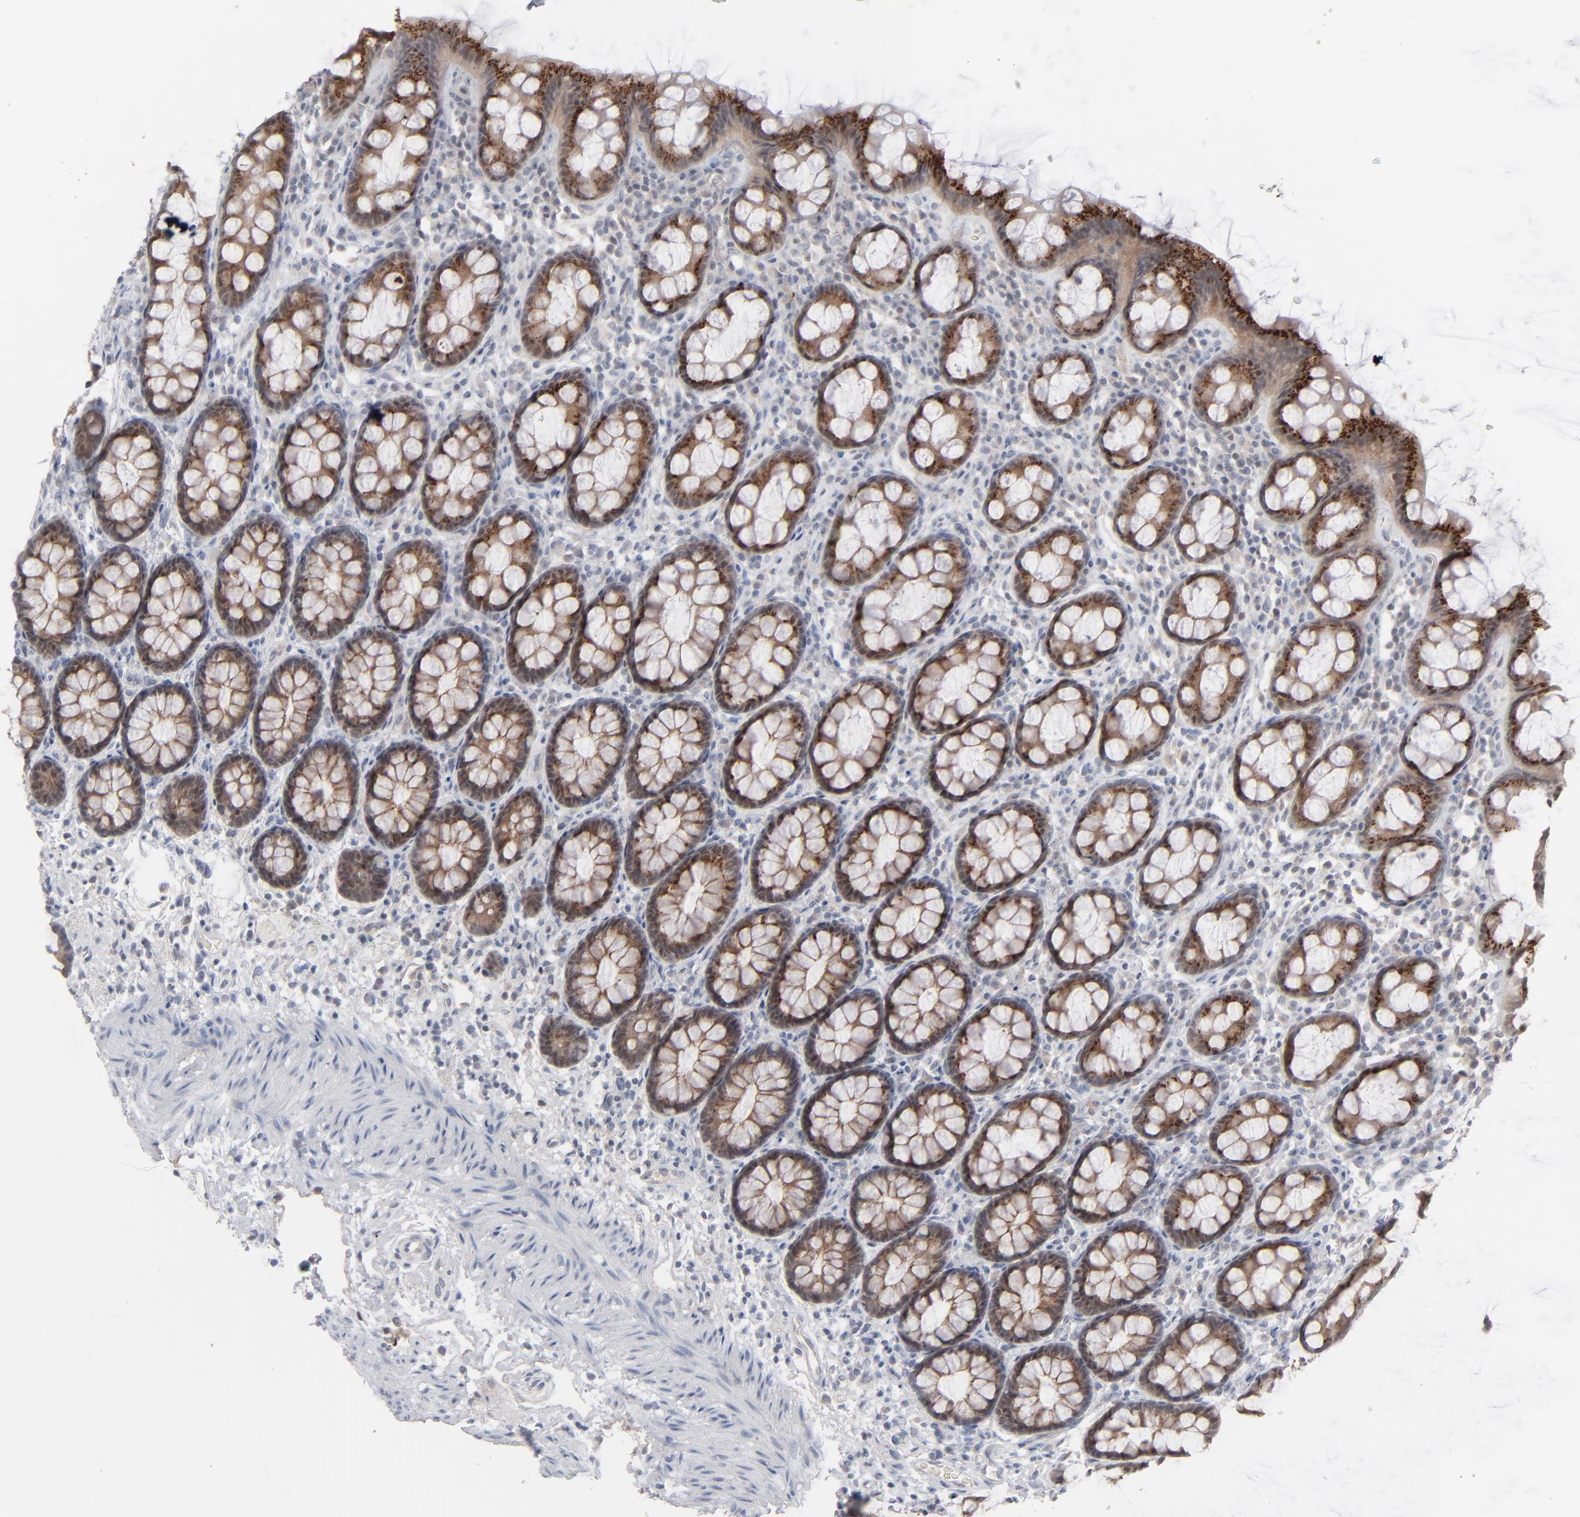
{"staining": {"intensity": "moderate", "quantity": ">75%", "location": "cytoplasmic/membranous"}, "tissue": "rectum", "cell_type": "Glandular cells", "image_type": "normal", "snomed": [{"axis": "morphology", "description": "Normal tissue, NOS"}, {"axis": "topography", "description": "Rectum"}], "caption": "Moderate cytoplasmic/membranous positivity for a protein is appreciated in about >75% of glandular cells of normal rectum using IHC.", "gene": "POF1B", "patient": {"sex": "male", "age": 92}}